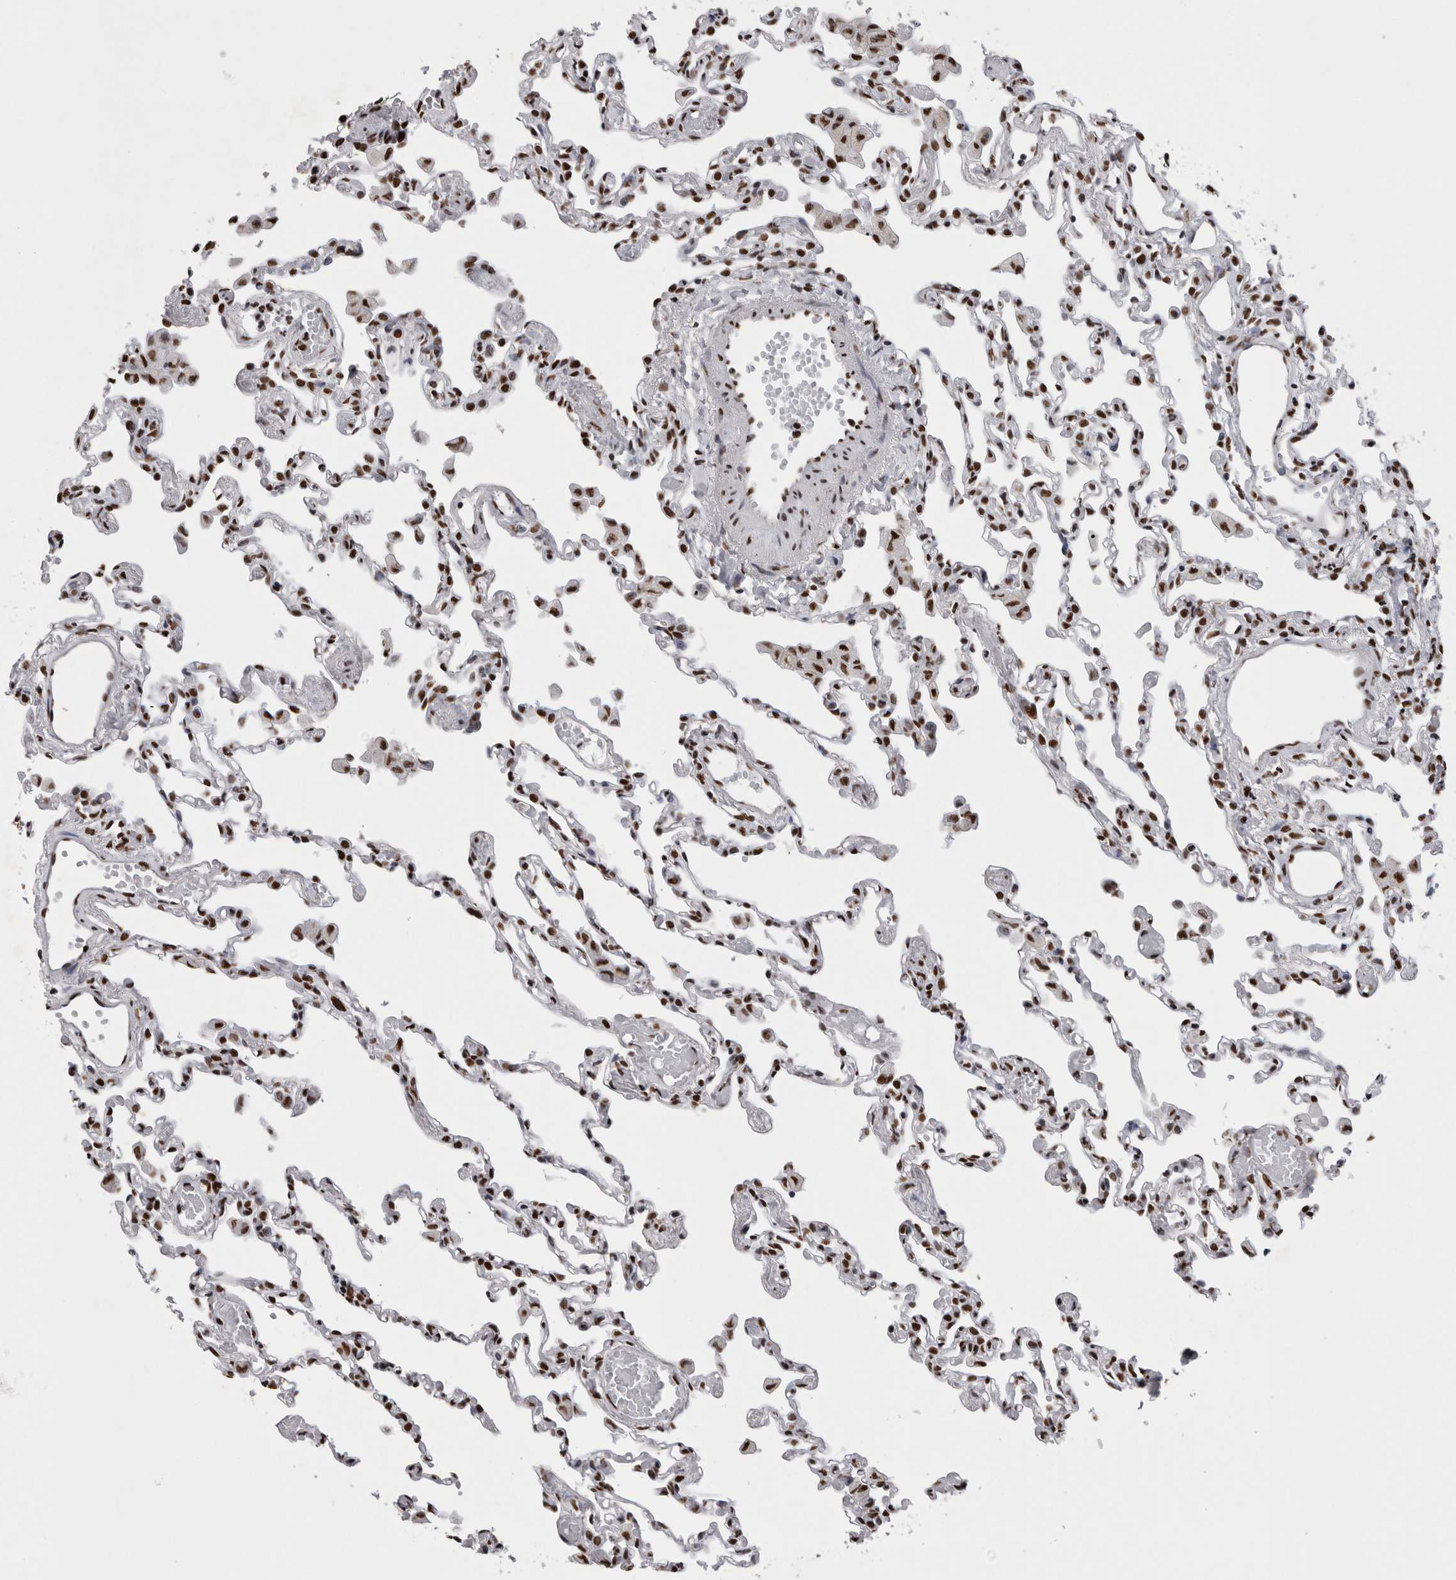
{"staining": {"intensity": "strong", "quantity": ">75%", "location": "nuclear"}, "tissue": "lung", "cell_type": "Alveolar cells", "image_type": "normal", "snomed": [{"axis": "morphology", "description": "Normal tissue, NOS"}, {"axis": "topography", "description": "Bronchus"}, {"axis": "topography", "description": "Lung"}], "caption": "Alveolar cells display high levels of strong nuclear staining in about >75% of cells in benign human lung. (brown staining indicates protein expression, while blue staining denotes nuclei).", "gene": "ALPK3", "patient": {"sex": "female", "age": 49}}